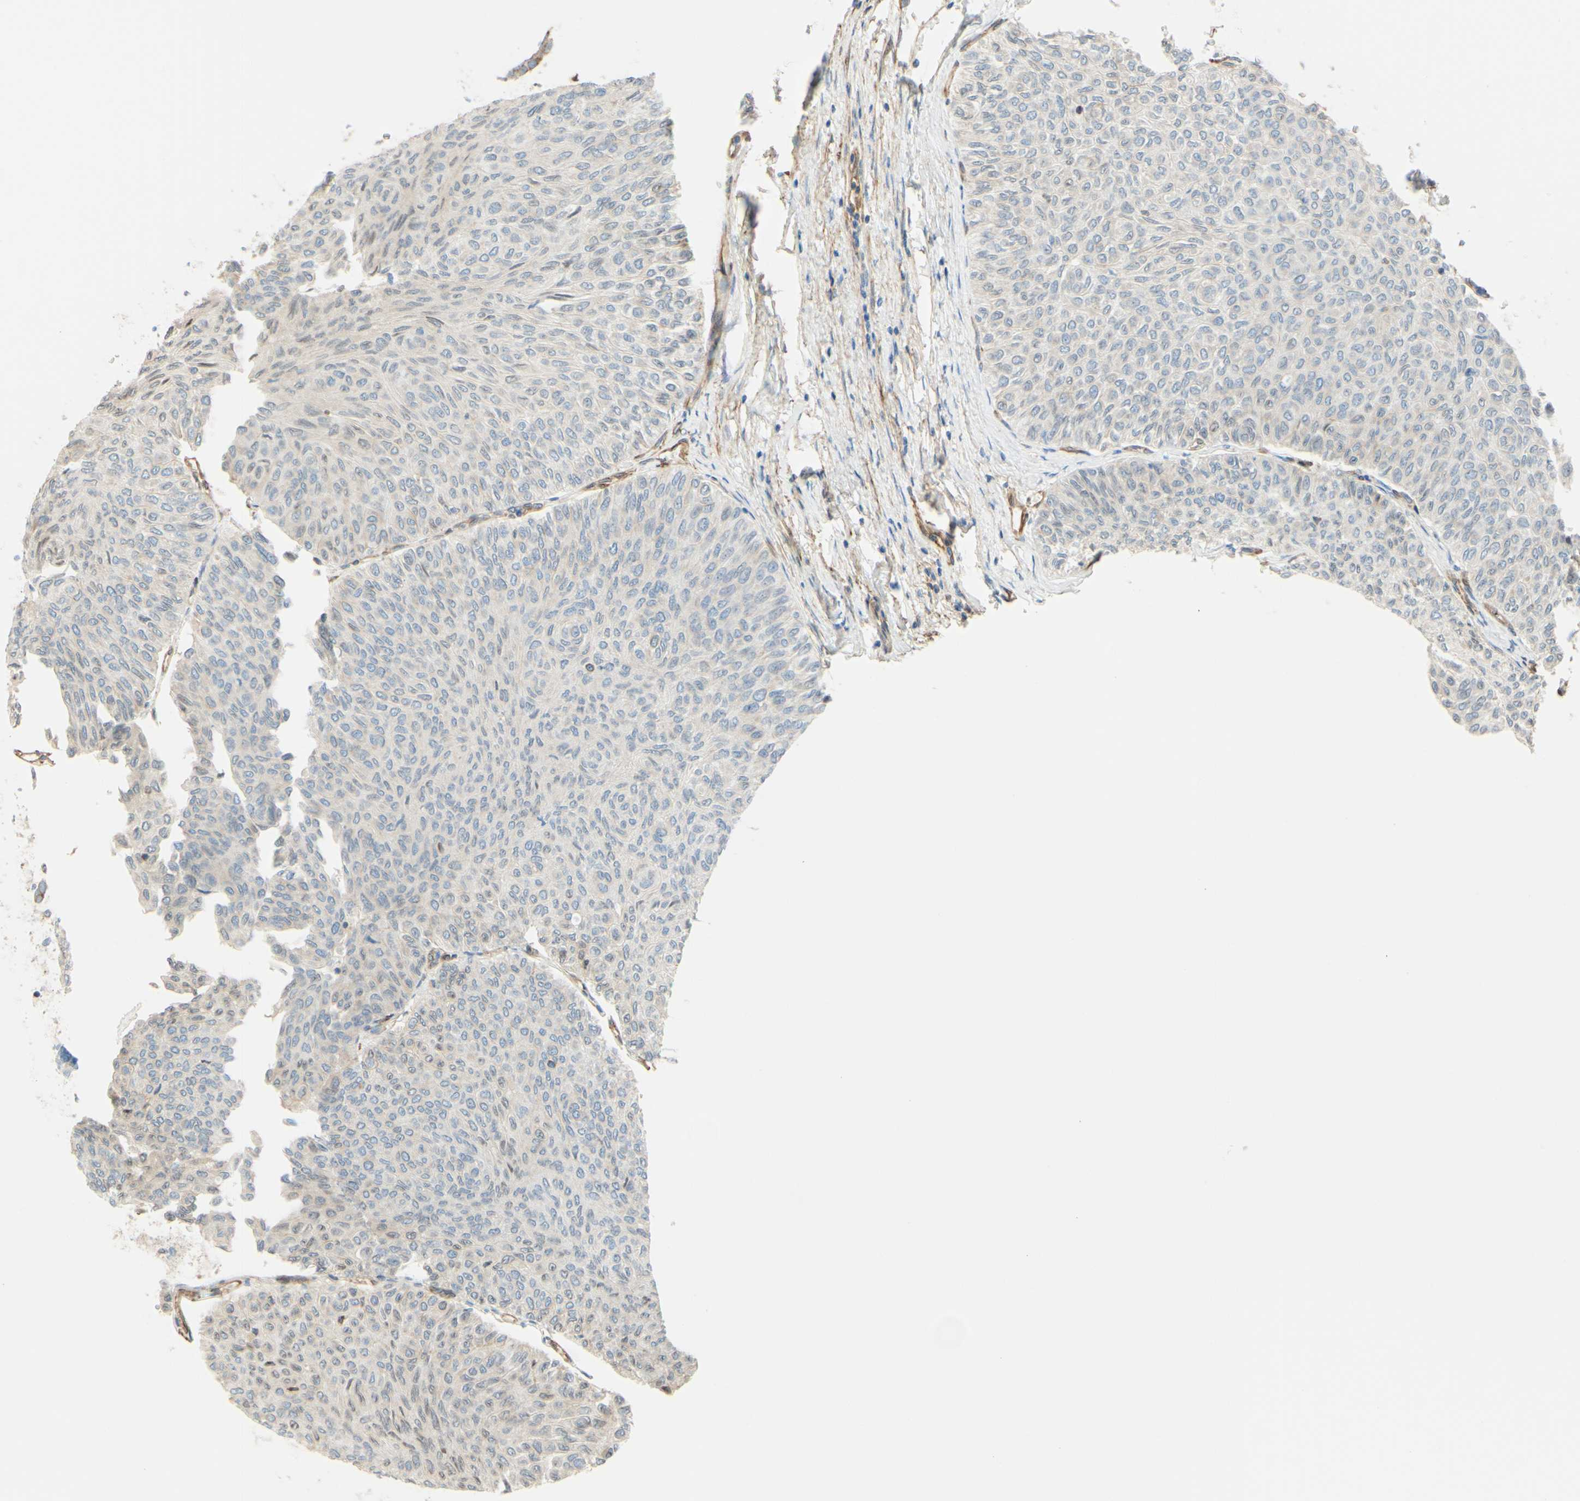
{"staining": {"intensity": "negative", "quantity": "none", "location": "none"}, "tissue": "urothelial cancer", "cell_type": "Tumor cells", "image_type": "cancer", "snomed": [{"axis": "morphology", "description": "Urothelial carcinoma, Low grade"}, {"axis": "topography", "description": "Urinary bladder"}], "caption": "Immunohistochemistry of urothelial cancer demonstrates no expression in tumor cells. Brightfield microscopy of immunohistochemistry stained with DAB (3,3'-diaminobenzidine) (brown) and hematoxylin (blue), captured at high magnification.", "gene": "ENDOD1", "patient": {"sex": "male", "age": 78}}